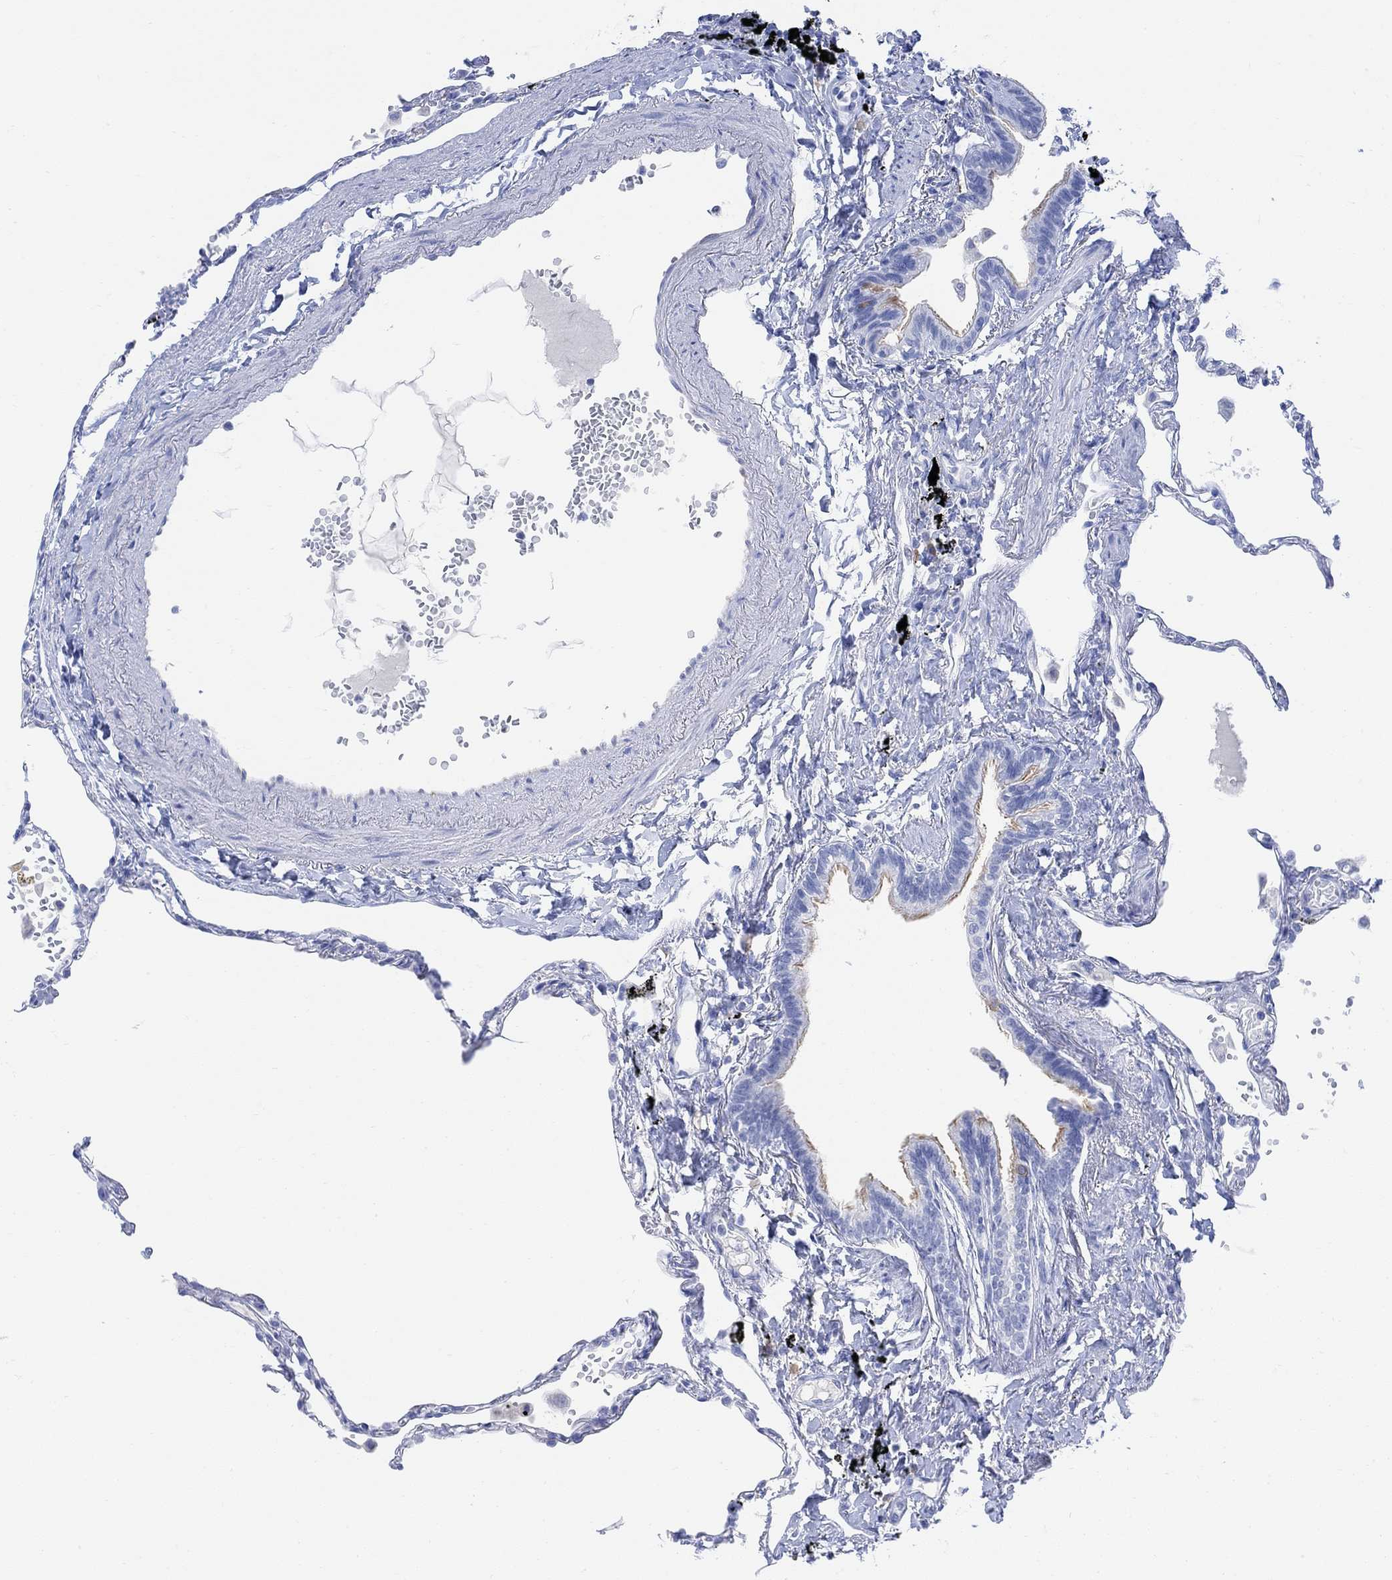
{"staining": {"intensity": "negative", "quantity": "none", "location": "none"}, "tissue": "lung", "cell_type": "Alveolar cells", "image_type": "normal", "snomed": [{"axis": "morphology", "description": "Normal tissue, NOS"}, {"axis": "topography", "description": "Lung"}], "caption": "Alveolar cells show no significant protein positivity in normal lung.", "gene": "GNG13", "patient": {"sex": "male", "age": 78}}